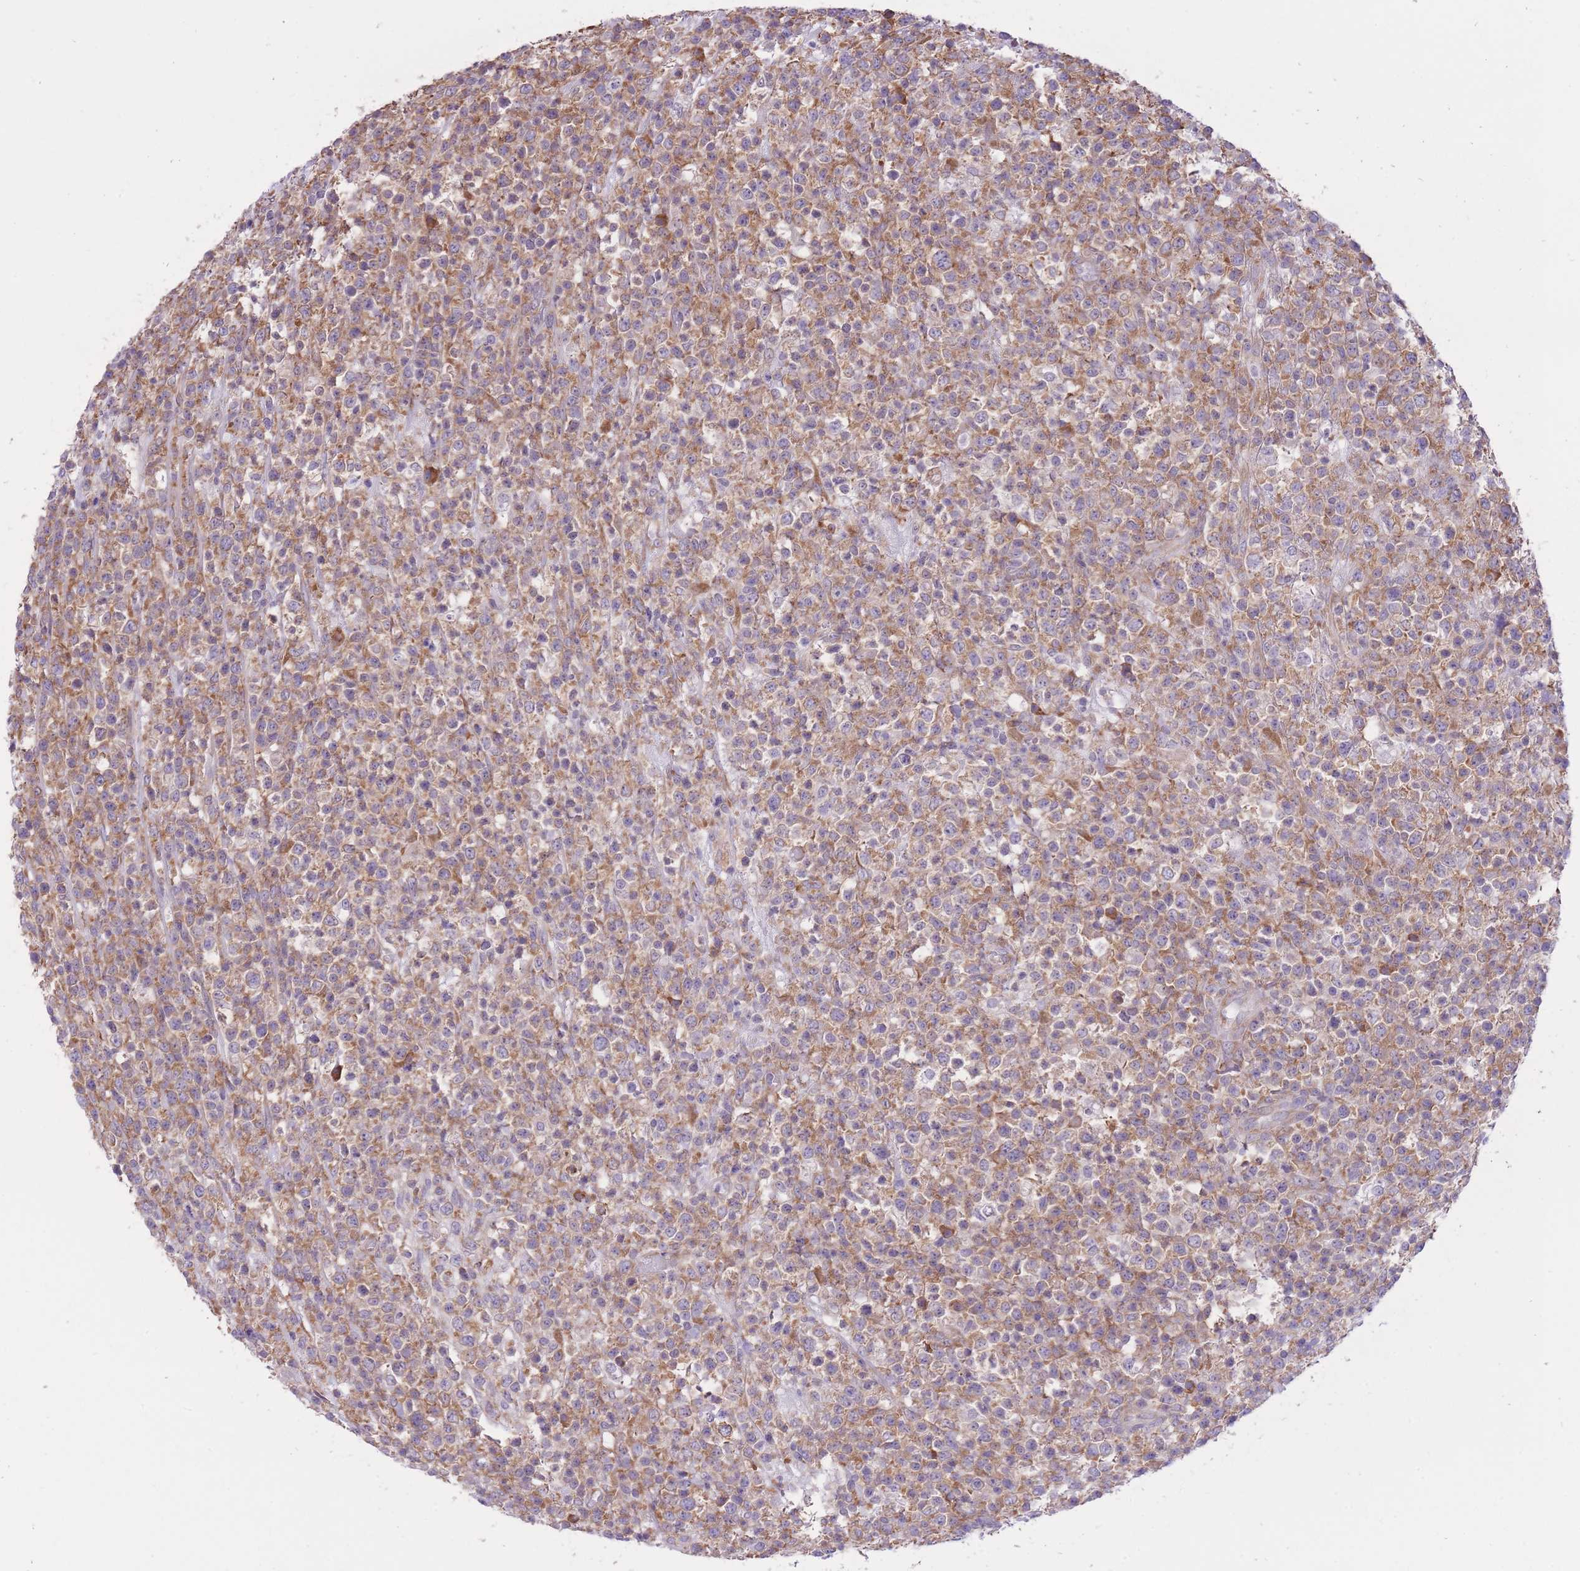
{"staining": {"intensity": "moderate", "quantity": ">75%", "location": "cytoplasmic/membranous"}, "tissue": "lymphoma", "cell_type": "Tumor cells", "image_type": "cancer", "snomed": [{"axis": "morphology", "description": "Malignant lymphoma, non-Hodgkin's type, High grade"}, {"axis": "topography", "description": "Colon"}], "caption": "Human high-grade malignant lymphoma, non-Hodgkin's type stained with a brown dye demonstrates moderate cytoplasmic/membranous positive staining in about >75% of tumor cells.", "gene": "ZNF501", "patient": {"sex": "female", "age": 53}}